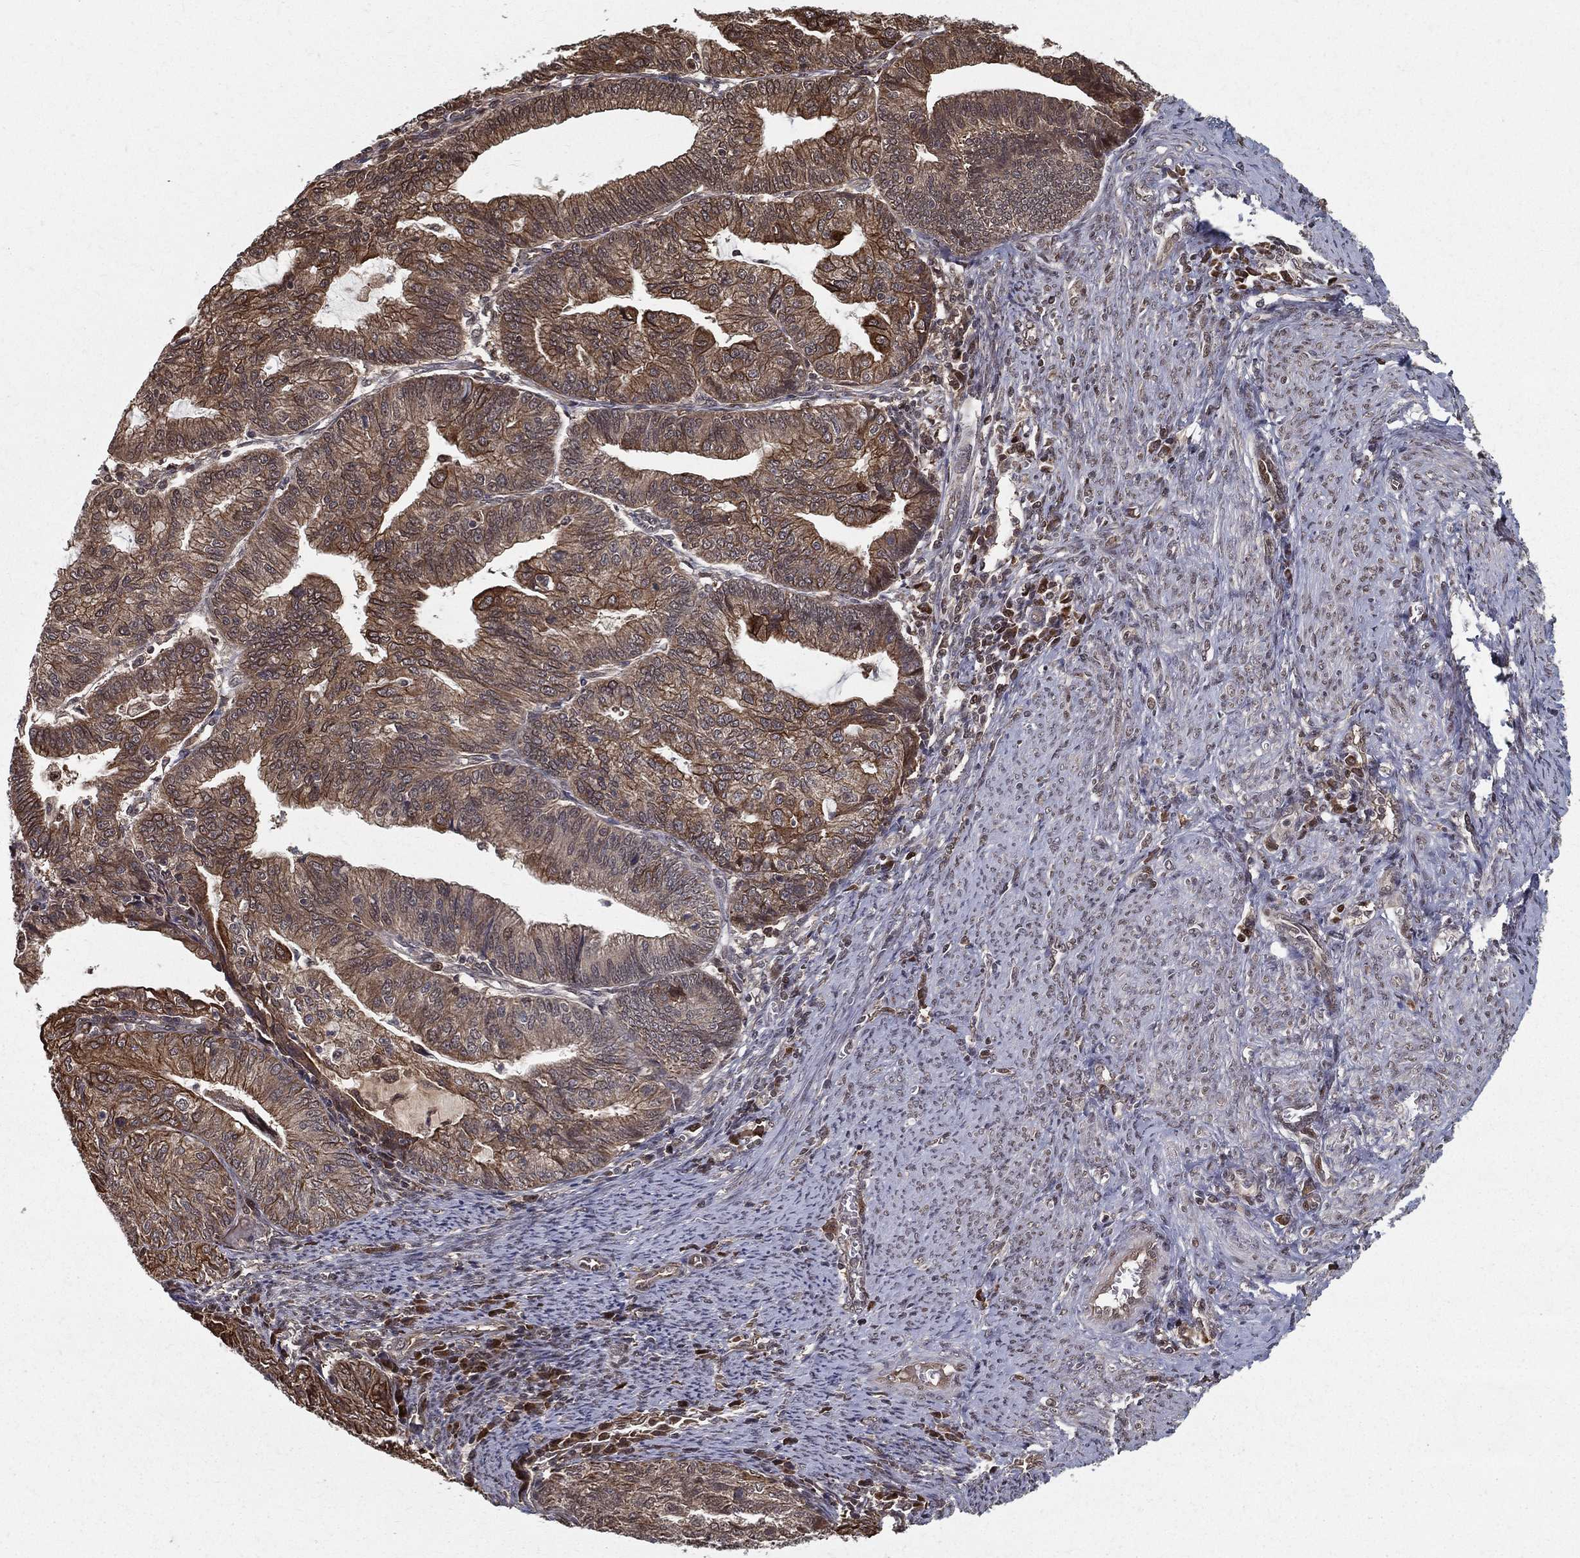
{"staining": {"intensity": "moderate", "quantity": "25%-75%", "location": "cytoplasmic/membranous"}, "tissue": "endometrial cancer", "cell_type": "Tumor cells", "image_type": "cancer", "snomed": [{"axis": "morphology", "description": "Adenocarcinoma, NOS"}, {"axis": "topography", "description": "Endometrium"}], "caption": "A brown stain highlights moderate cytoplasmic/membranous positivity of a protein in human endometrial adenocarcinoma tumor cells.", "gene": "SLC6A6", "patient": {"sex": "female", "age": 82}}